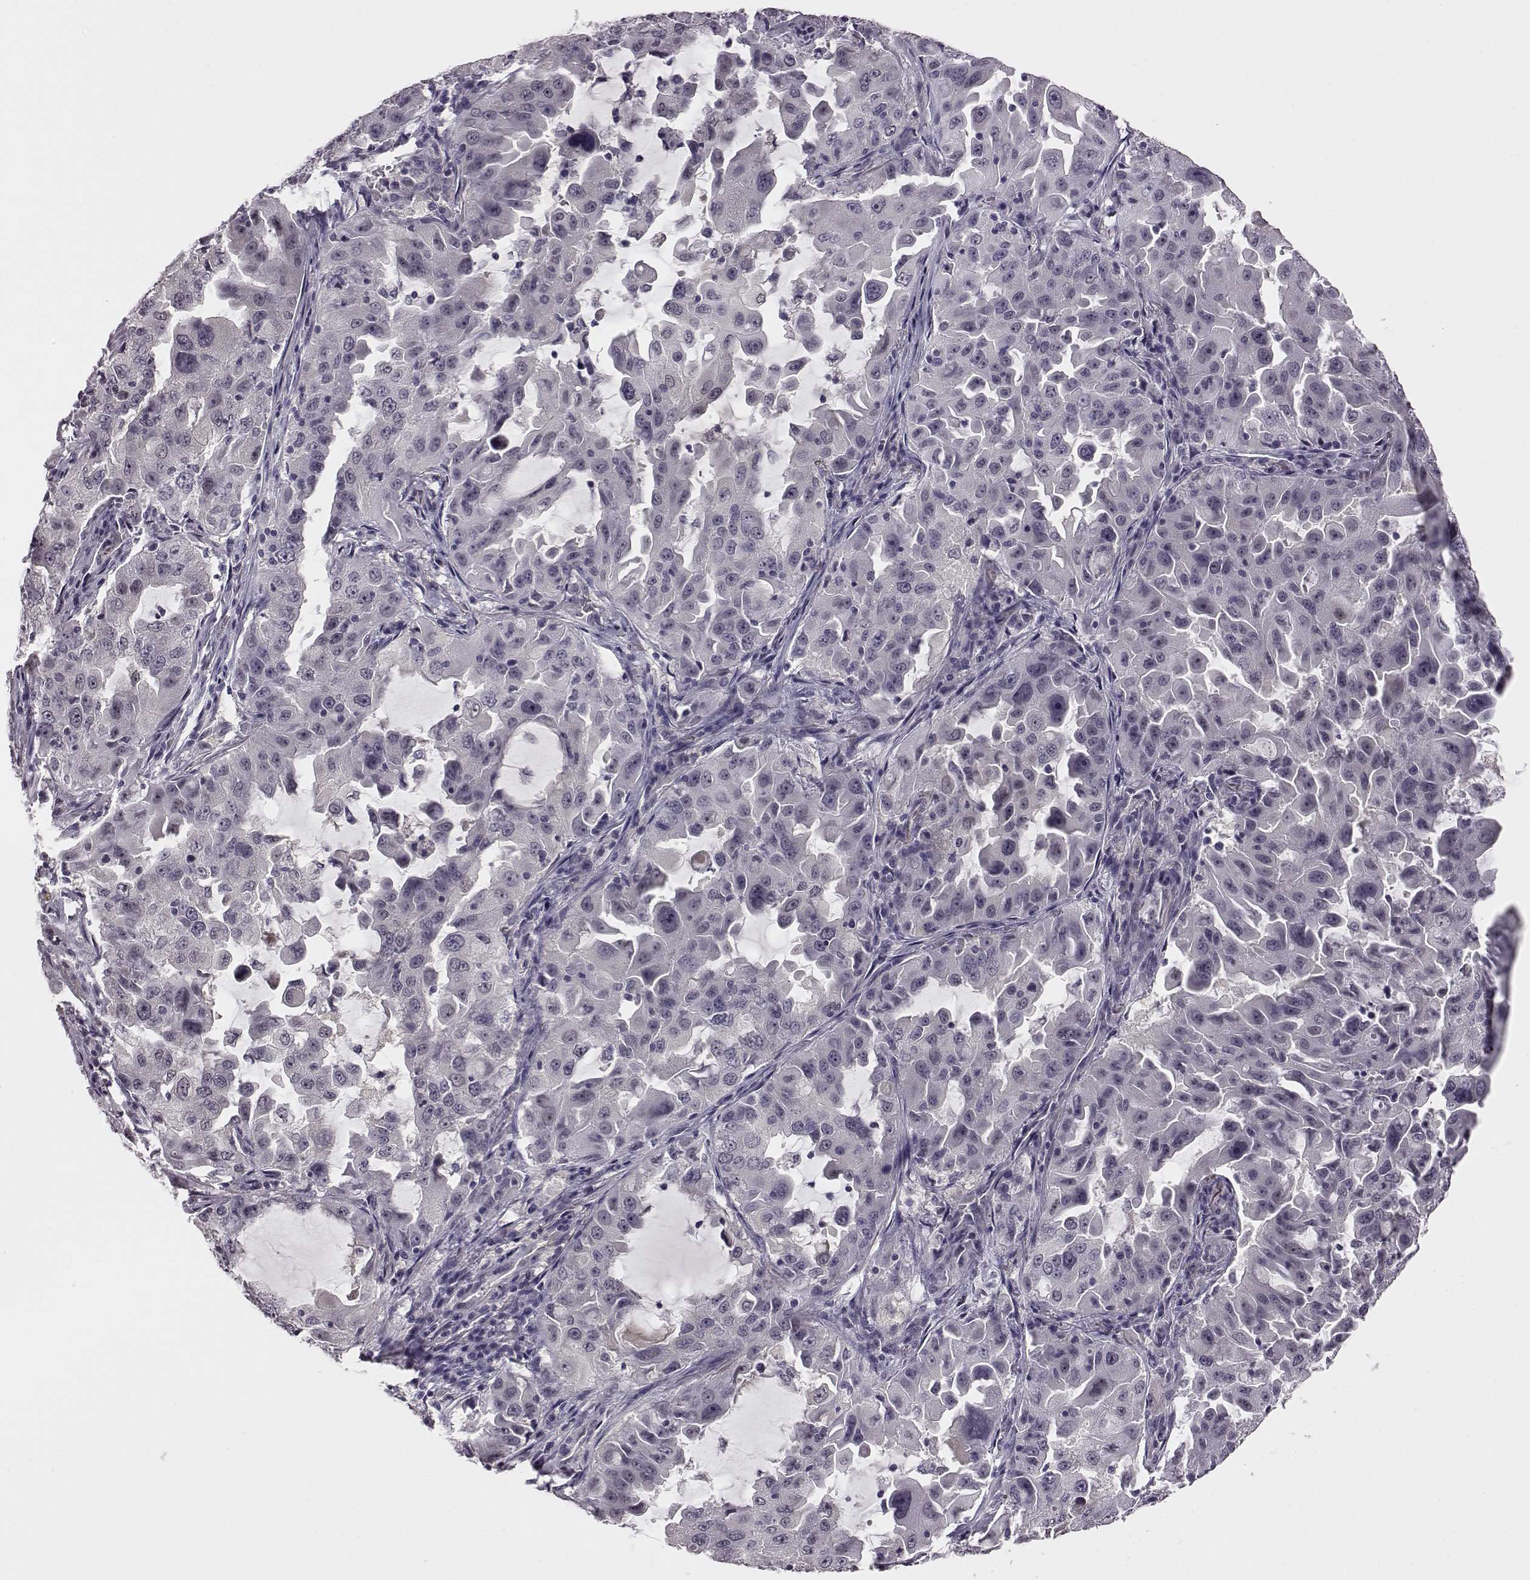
{"staining": {"intensity": "negative", "quantity": "none", "location": "none"}, "tissue": "lung cancer", "cell_type": "Tumor cells", "image_type": "cancer", "snomed": [{"axis": "morphology", "description": "Adenocarcinoma, NOS"}, {"axis": "topography", "description": "Lung"}], "caption": "IHC micrograph of neoplastic tissue: lung cancer (adenocarcinoma) stained with DAB displays no significant protein expression in tumor cells.", "gene": "C10orf62", "patient": {"sex": "female", "age": 61}}